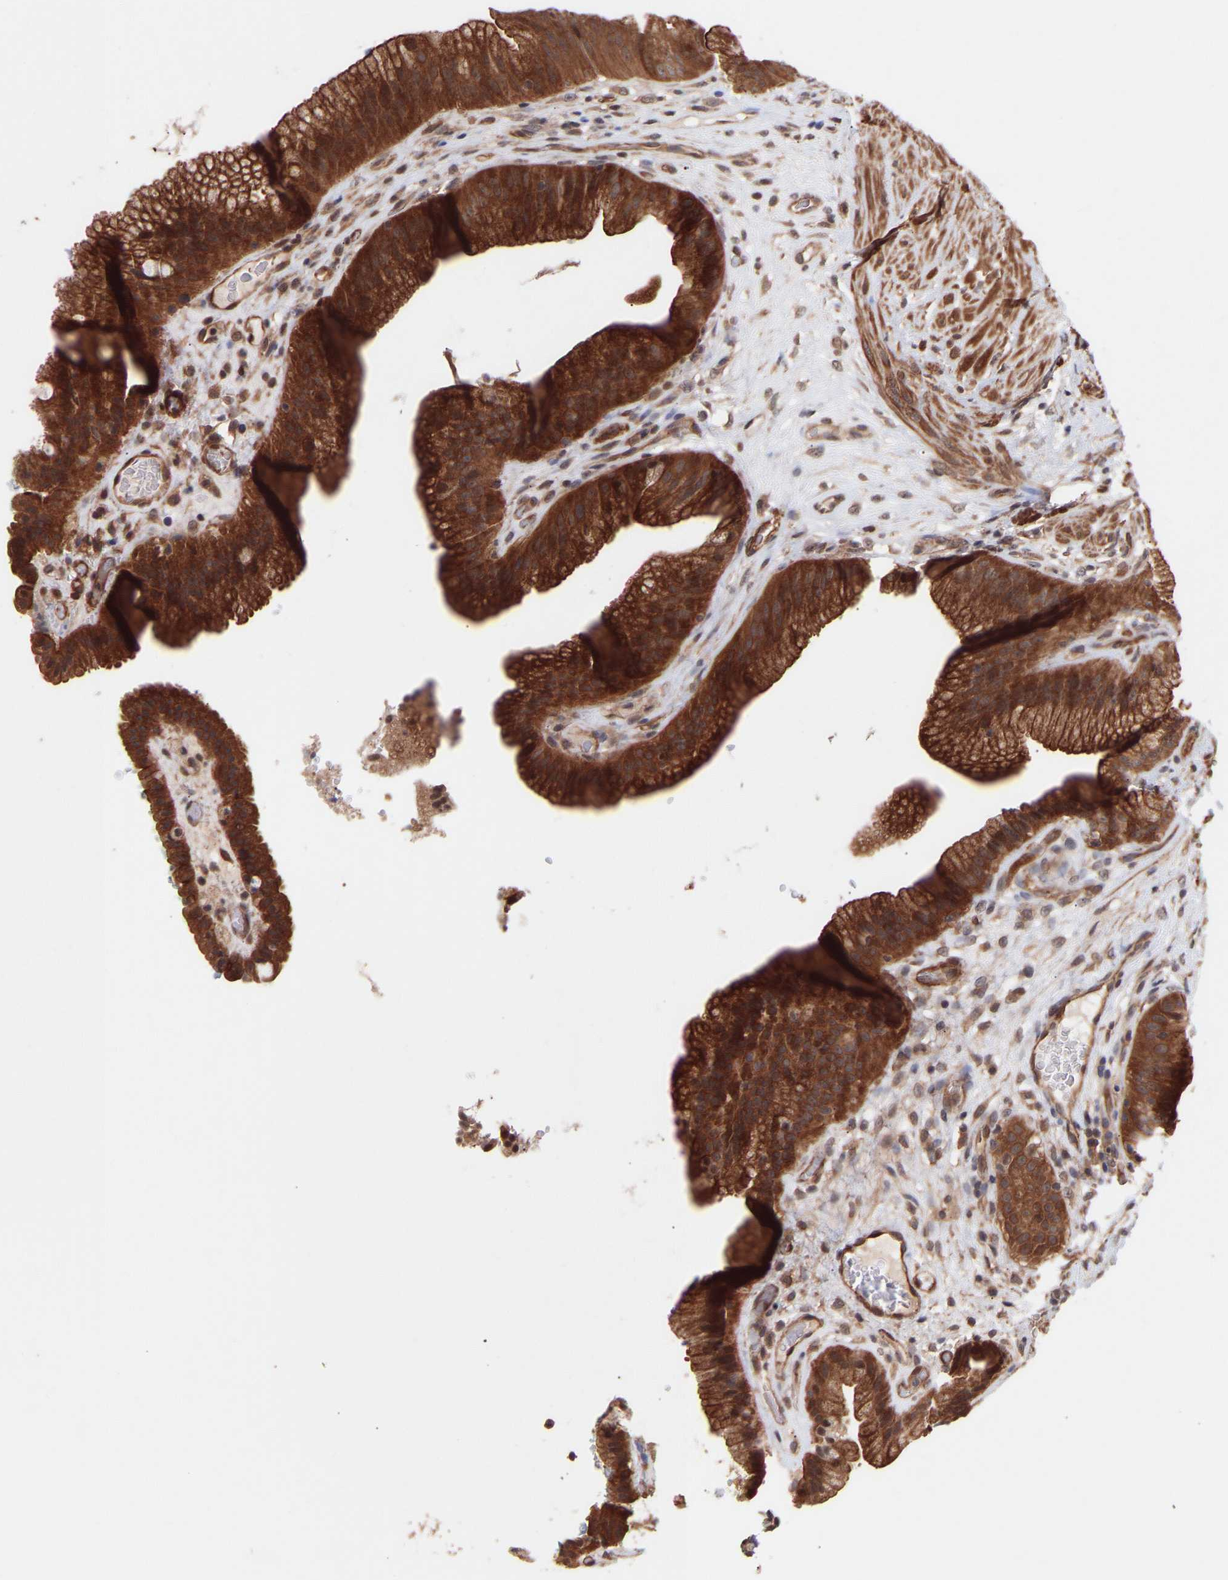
{"staining": {"intensity": "strong", "quantity": ">75%", "location": "cytoplasmic/membranous"}, "tissue": "gallbladder", "cell_type": "Glandular cells", "image_type": "normal", "snomed": [{"axis": "morphology", "description": "Normal tissue, NOS"}, {"axis": "topography", "description": "Gallbladder"}], "caption": "IHC photomicrograph of benign gallbladder stained for a protein (brown), which reveals high levels of strong cytoplasmic/membranous expression in about >75% of glandular cells.", "gene": "PDLIM5", "patient": {"sex": "male", "age": 49}}